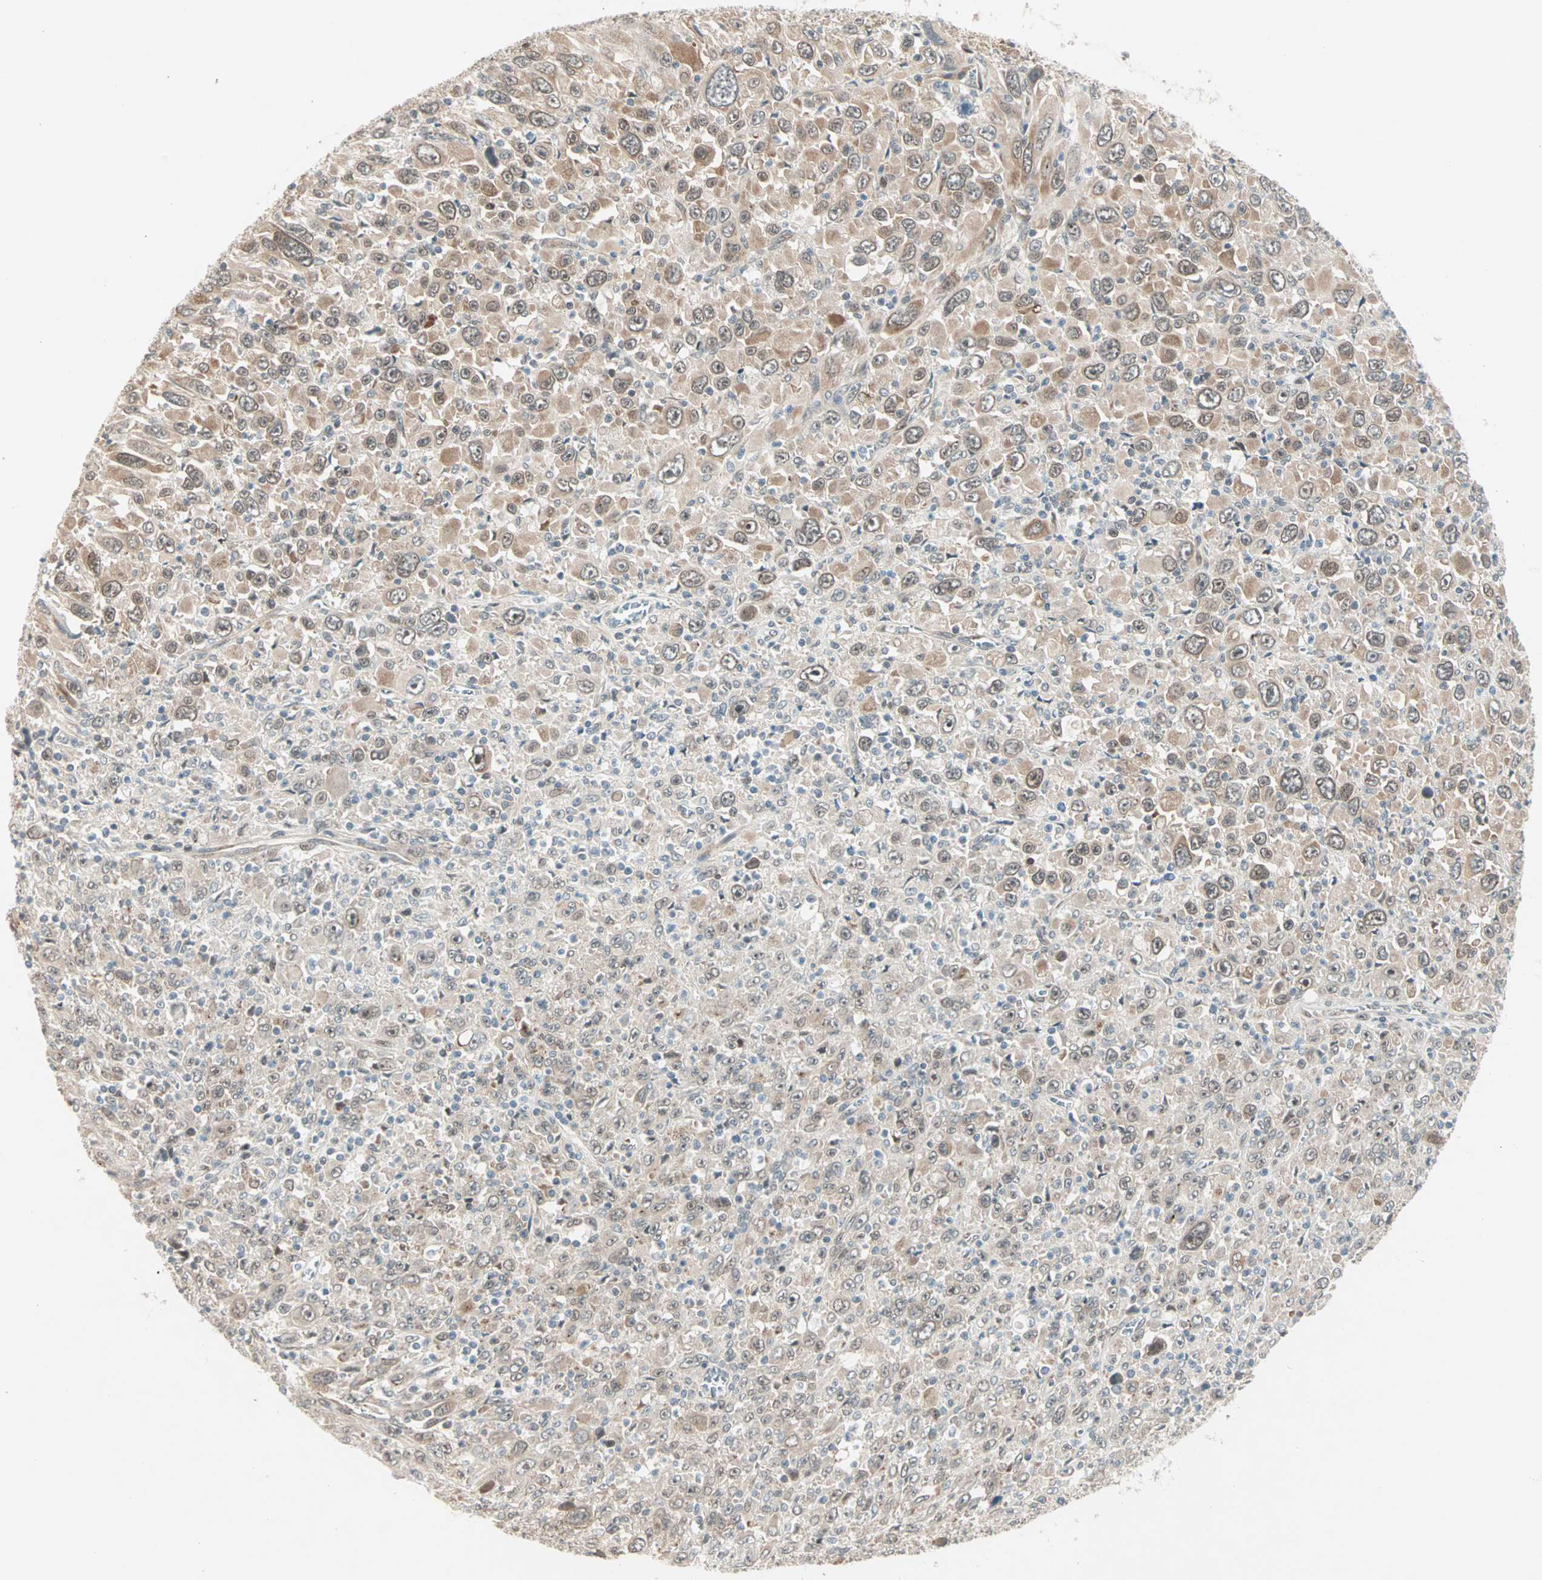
{"staining": {"intensity": "weak", "quantity": ">75%", "location": "cytoplasmic/membranous,nuclear"}, "tissue": "melanoma", "cell_type": "Tumor cells", "image_type": "cancer", "snomed": [{"axis": "morphology", "description": "Malignant melanoma, Metastatic site"}, {"axis": "topography", "description": "Skin"}], "caption": "IHC micrograph of neoplastic tissue: human melanoma stained using immunohistochemistry displays low levels of weak protein expression localized specifically in the cytoplasmic/membranous and nuclear of tumor cells, appearing as a cytoplasmic/membranous and nuclear brown color.", "gene": "ZNF37A", "patient": {"sex": "female", "age": 56}}